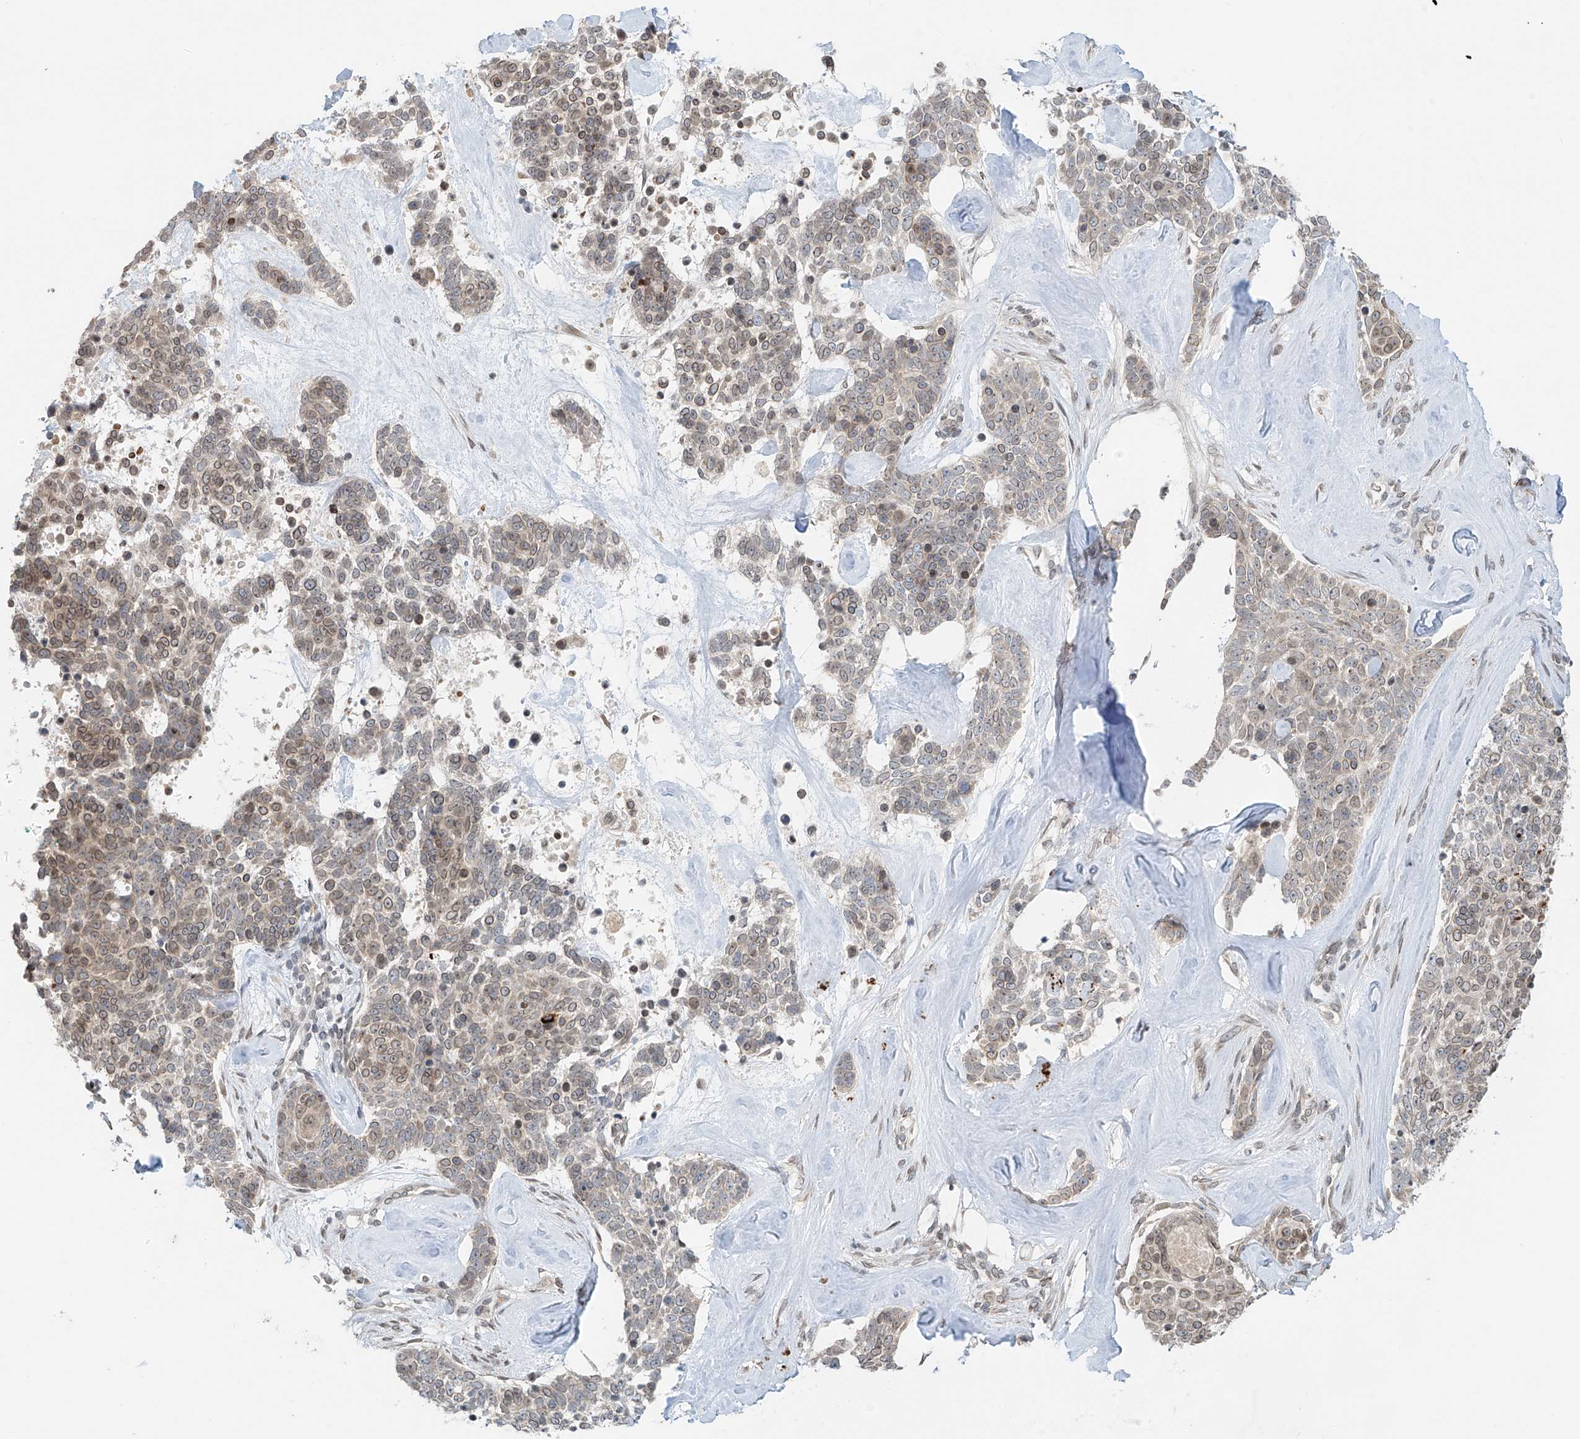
{"staining": {"intensity": "weak", "quantity": "25%-75%", "location": "cytoplasmic/membranous,nuclear"}, "tissue": "skin cancer", "cell_type": "Tumor cells", "image_type": "cancer", "snomed": [{"axis": "morphology", "description": "Basal cell carcinoma"}, {"axis": "topography", "description": "Skin"}], "caption": "Protein expression analysis of human skin cancer (basal cell carcinoma) reveals weak cytoplasmic/membranous and nuclear staining in approximately 25%-75% of tumor cells. The staining was performed using DAB, with brown indicating positive protein expression. Nuclei are stained blue with hematoxylin.", "gene": "STARD9", "patient": {"sex": "female", "age": 81}}